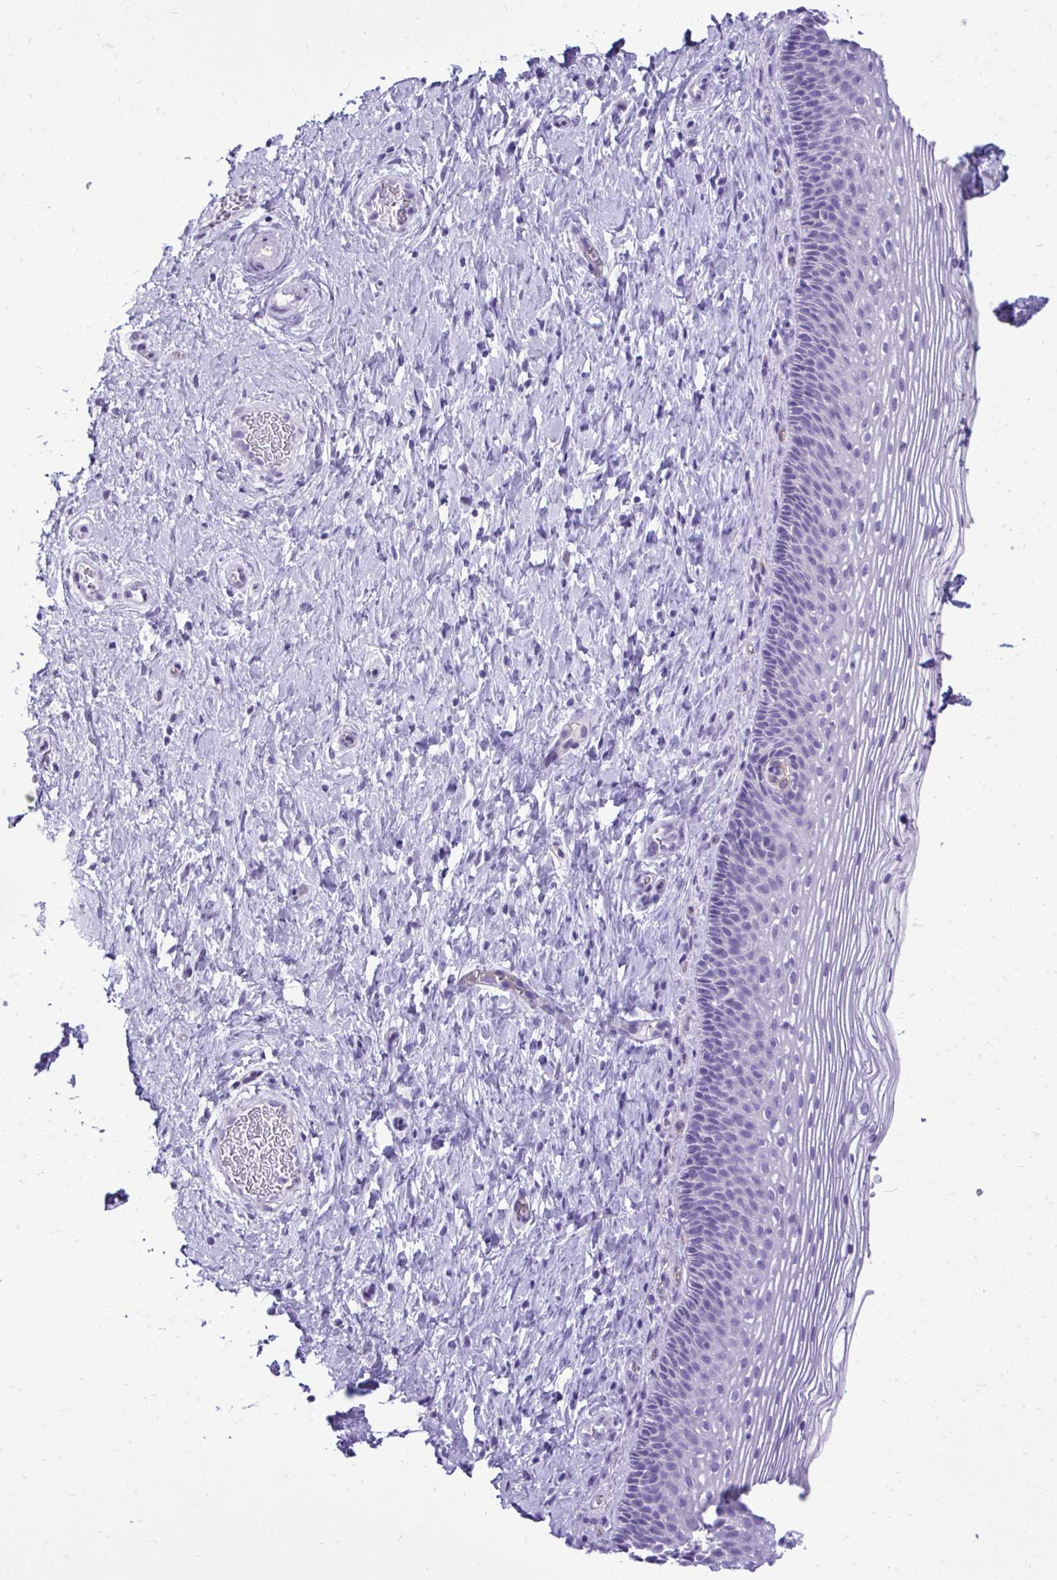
{"staining": {"intensity": "negative", "quantity": "none", "location": "none"}, "tissue": "cervix", "cell_type": "Glandular cells", "image_type": "normal", "snomed": [{"axis": "morphology", "description": "Normal tissue, NOS"}, {"axis": "topography", "description": "Cervix"}], "caption": "A high-resolution image shows IHC staining of normal cervix, which exhibits no significant staining in glandular cells.", "gene": "PELI3", "patient": {"sex": "female", "age": 34}}